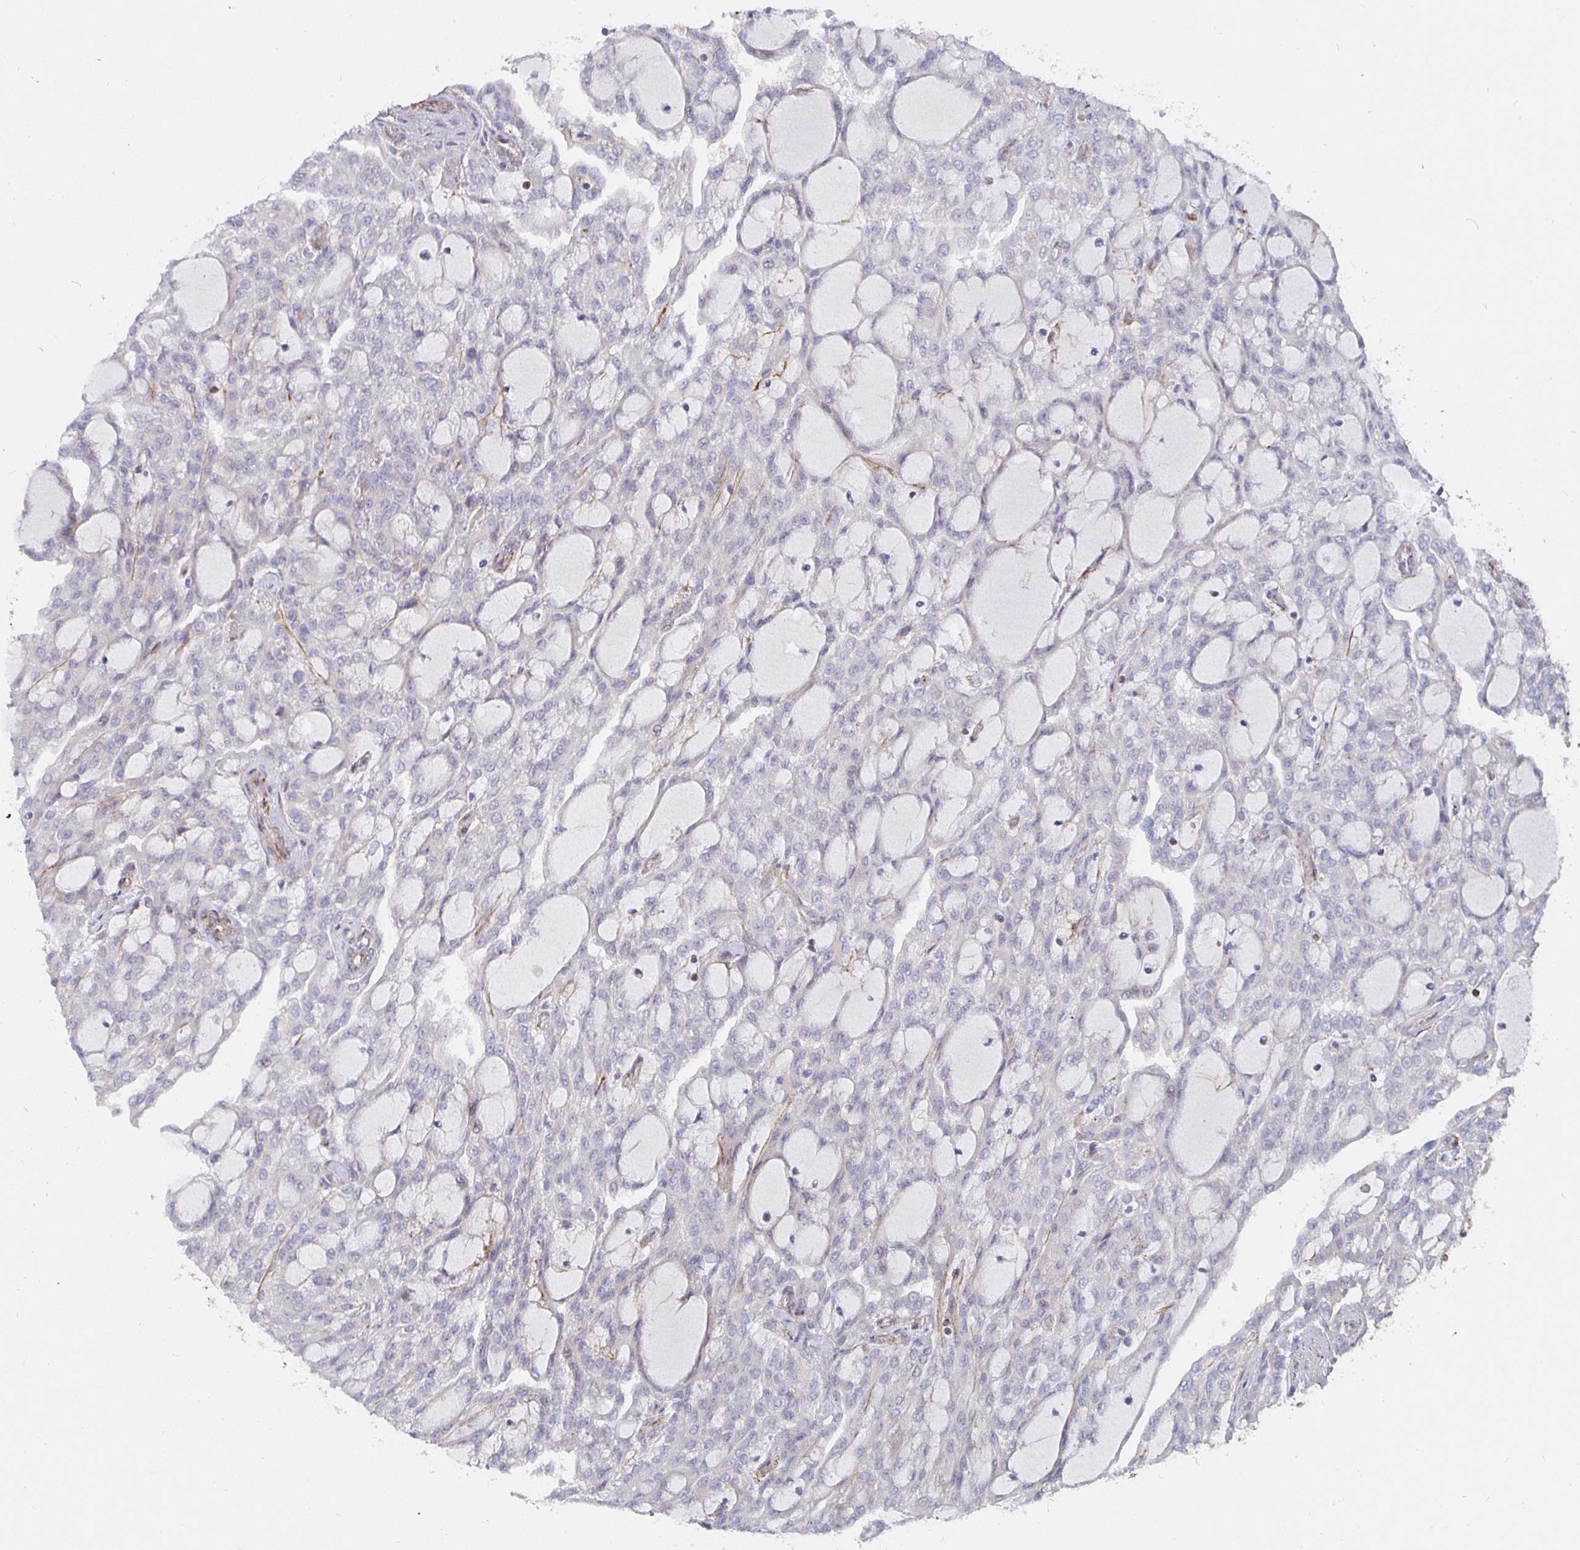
{"staining": {"intensity": "negative", "quantity": "none", "location": "none"}, "tissue": "renal cancer", "cell_type": "Tumor cells", "image_type": "cancer", "snomed": [{"axis": "morphology", "description": "Adenocarcinoma, NOS"}, {"axis": "topography", "description": "Kidney"}], "caption": "Protein analysis of renal cancer (adenocarcinoma) displays no significant positivity in tumor cells.", "gene": "GJA4", "patient": {"sex": "male", "age": 63}}